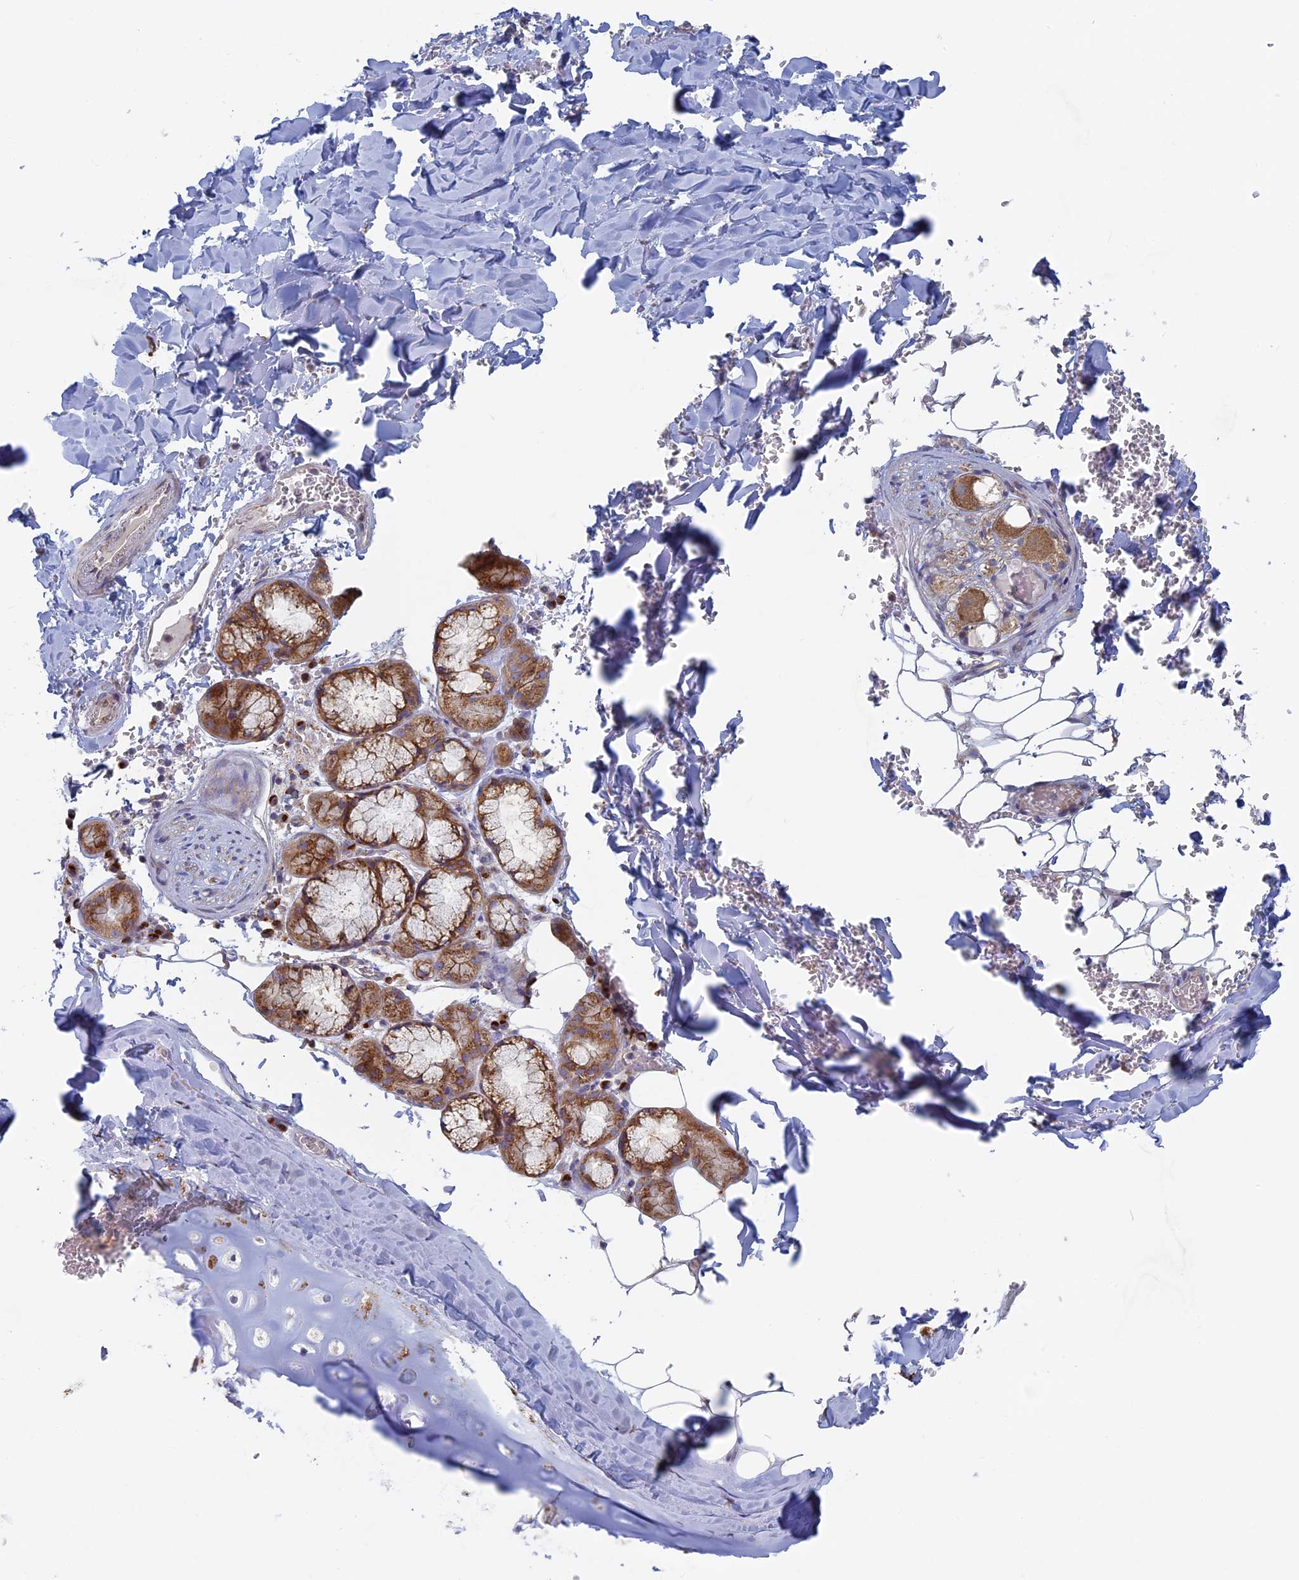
{"staining": {"intensity": "negative", "quantity": "none", "location": "none"}, "tissue": "adipose tissue", "cell_type": "Adipocytes", "image_type": "normal", "snomed": [{"axis": "morphology", "description": "Normal tissue, NOS"}, {"axis": "topography", "description": "Lymph node"}, {"axis": "topography", "description": "Bronchus"}], "caption": "High power microscopy image of an IHC image of unremarkable adipose tissue, revealing no significant staining in adipocytes. (Immunohistochemistry (ihc), brightfield microscopy, high magnification).", "gene": "TBC1D30", "patient": {"sex": "male", "age": 63}}